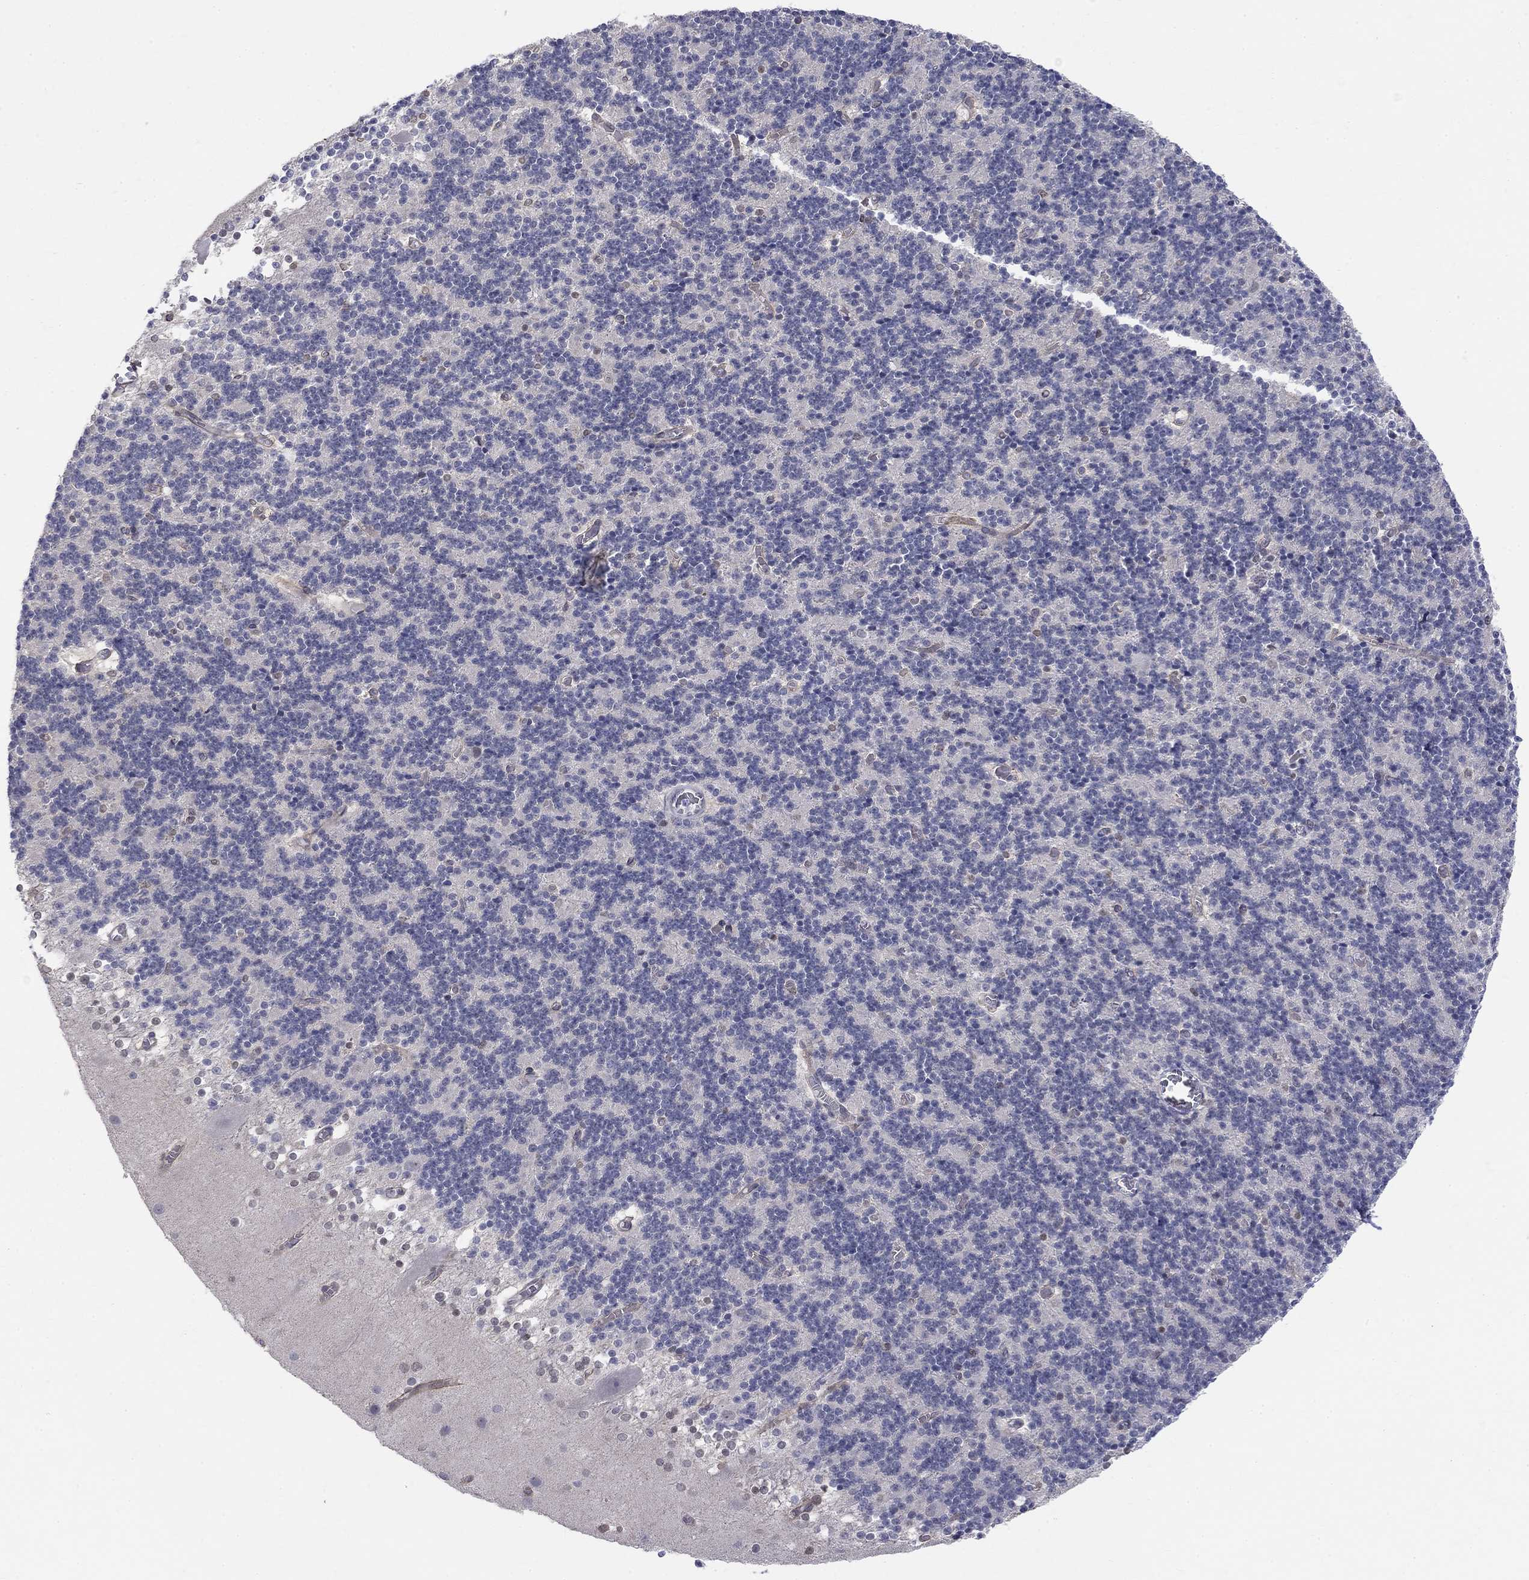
{"staining": {"intensity": "negative", "quantity": "none", "location": "none"}, "tissue": "cerebellum", "cell_type": "Cells in granular layer", "image_type": "normal", "snomed": [{"axis": "morphology", "description": "Normal tissue, NOS"}, {"axis": "topography", "description": "Cerebellum"}], "caption": "Immunohistochemistry (IHC) histopathology image of normal cerebellum: human cerebellum stained with DAB reveals no significant protein expression in cells in granular layer. Nuclei are stained in blue.", "gene": "EGFLAM", "patient": {"sex": "male", "age": 70}}